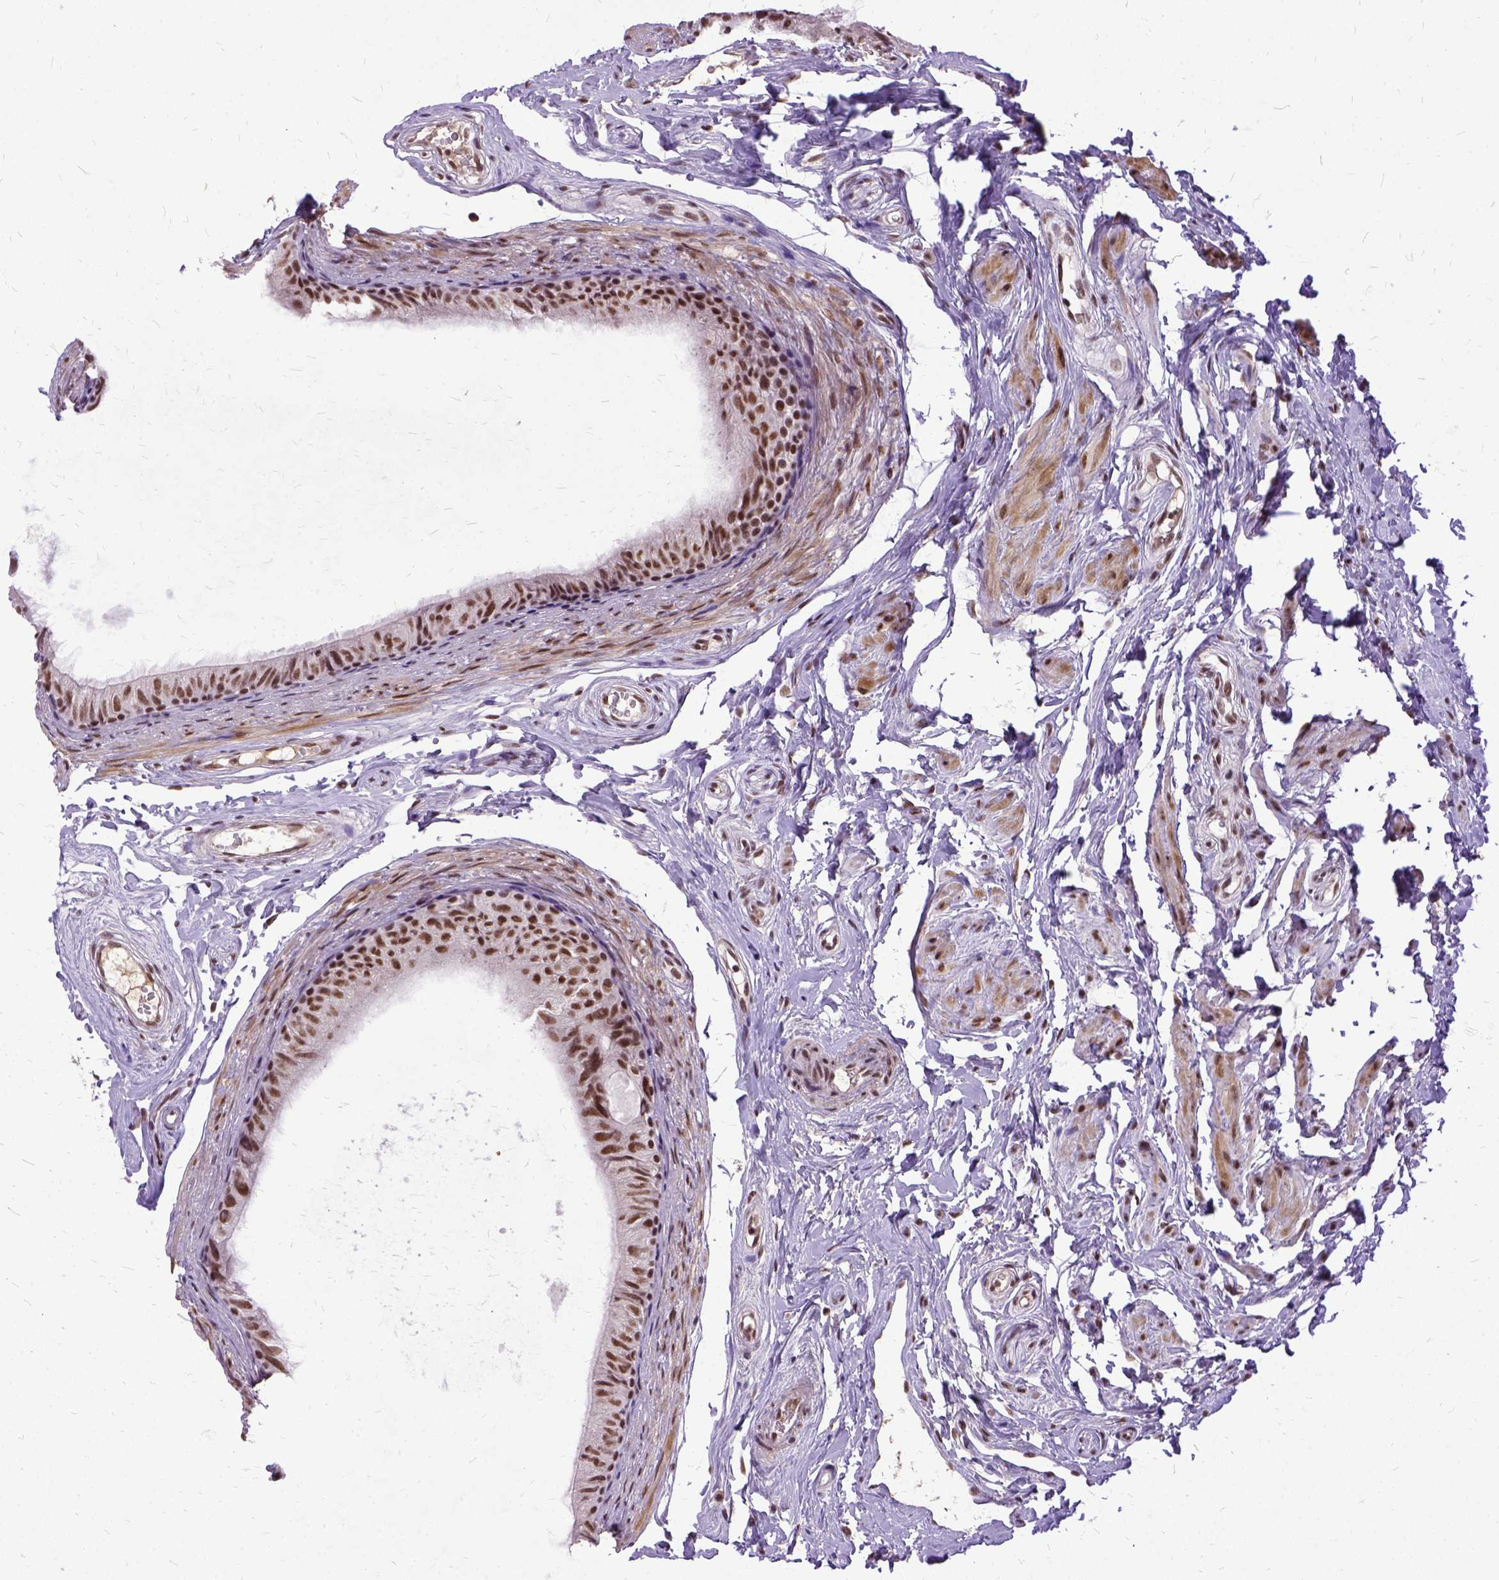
{"staining": {"intensity": "moderate", "quantity": ">75%", "location": "nuclear"}, "tissue": "epididymis", "cell_type": "Glandular cells", "image_type": "normal", "snomed": [{"axis": "morphology", "description": "Normal tissue, NOS"}, {"axis": "topography", "description": "Epididymis"}], "caption": "The immunohistochemical stain highlights moderate nuclear staining in glandular cells of benign epididymis. The staining was performed using DAB (3,3'-diaminobenzidine) to visualize the protein expression in brown, while the nuclei were stained in blue with hematoxylin (Magnification: 20x).", "gene": "SETD1A", "patient": {"sex": "male", "age": 45}}